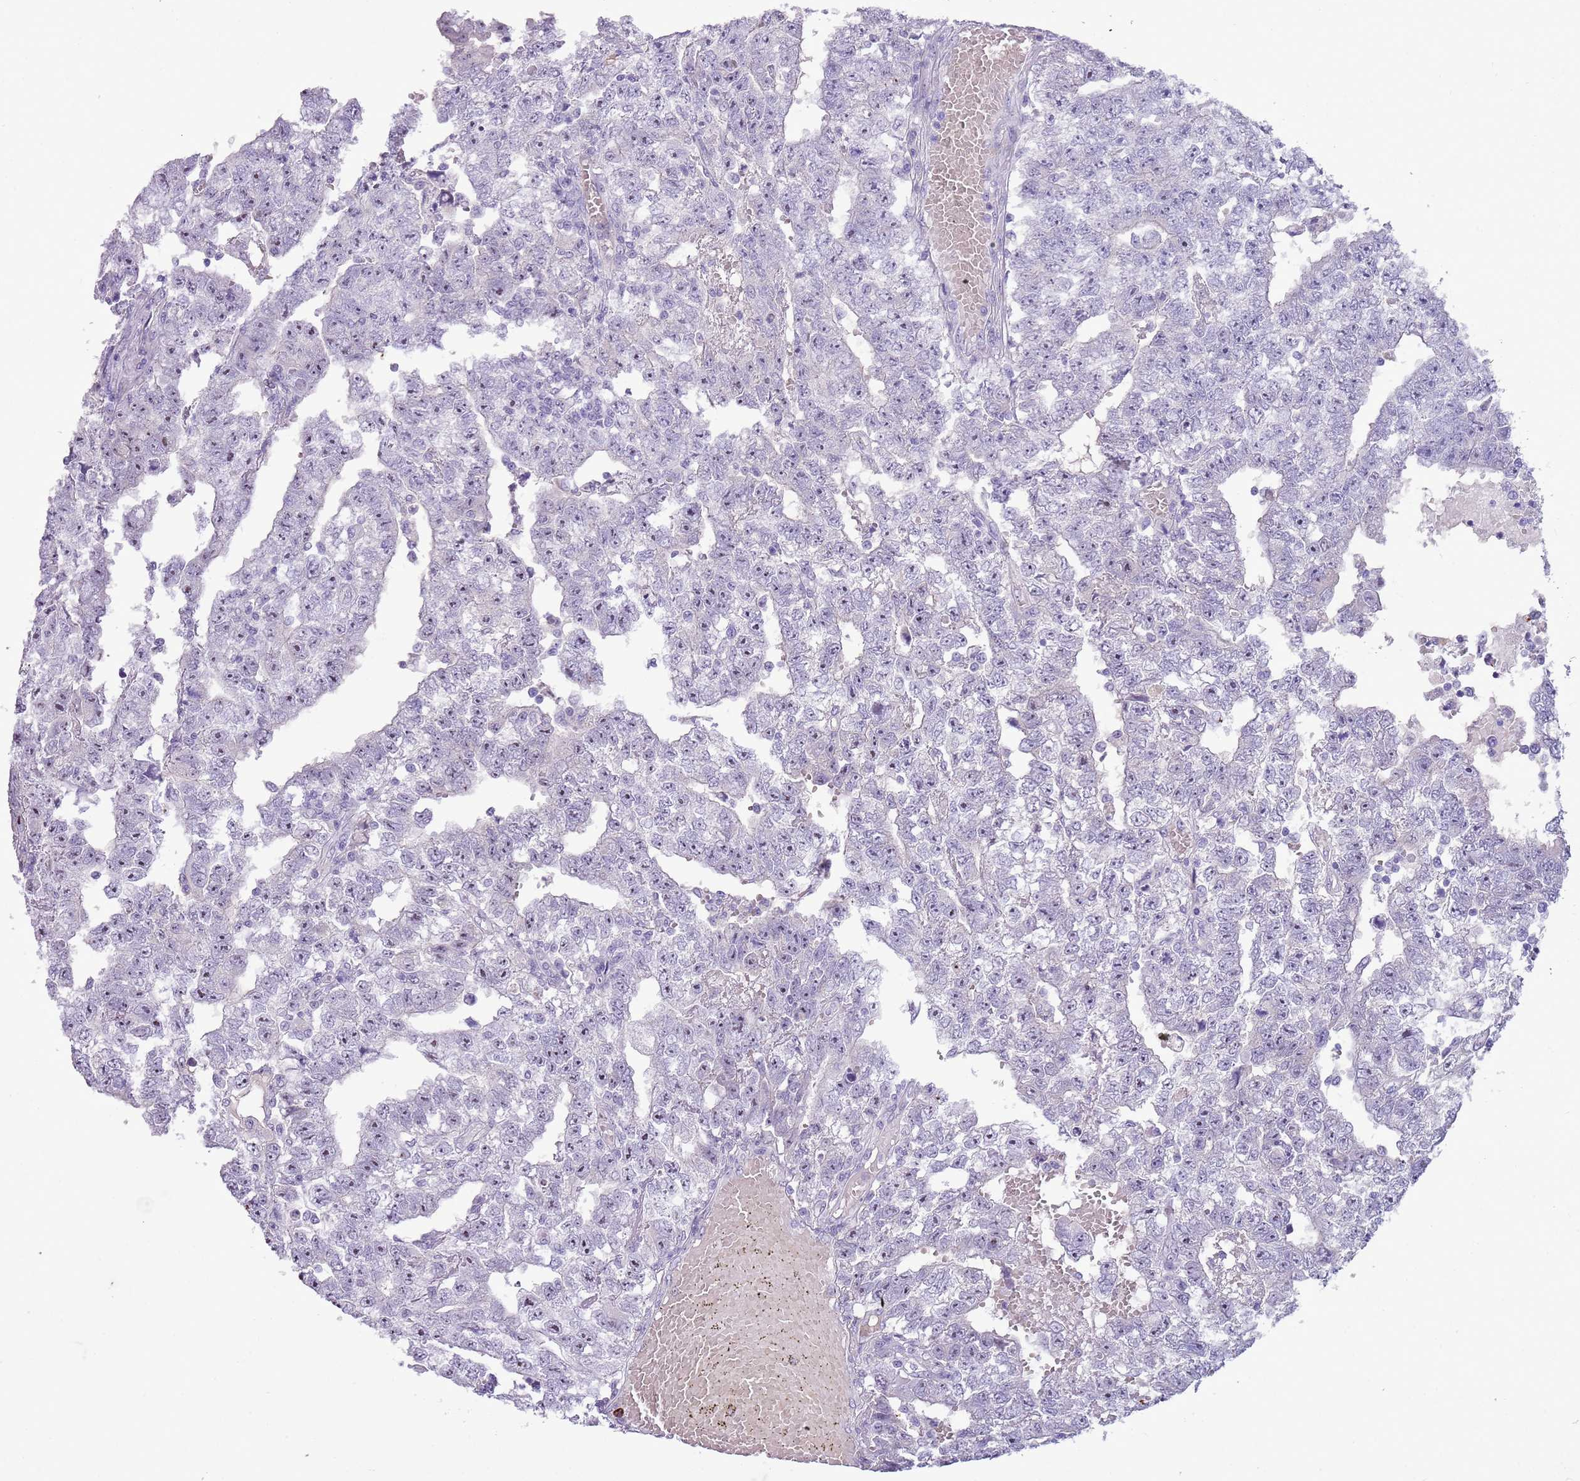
{"staining": {"intensity": "negative", "quantity": "none", "location": "none"}, "tissue": "testis cancer", "cell_type": "Tumor cells", "image_type": "cancer", "snomed": [{"axis": "morphology", "description": "Carcinoma, Embryonal, NOS"}, {"axis": "topography", "description": "Testis"}], "caption": "IHC photomicrograph of testis cancer (embryonal carcinoma) stained for a protein (brown), which demonstrates no positivity in tumor cells. (Stains: DAB IHC with hematoxylin counter stain, Microscopy: brightfield microscopy at high magnification).", "gene": "NBPF6", "patient": {"sex": "male", "age": 25}}